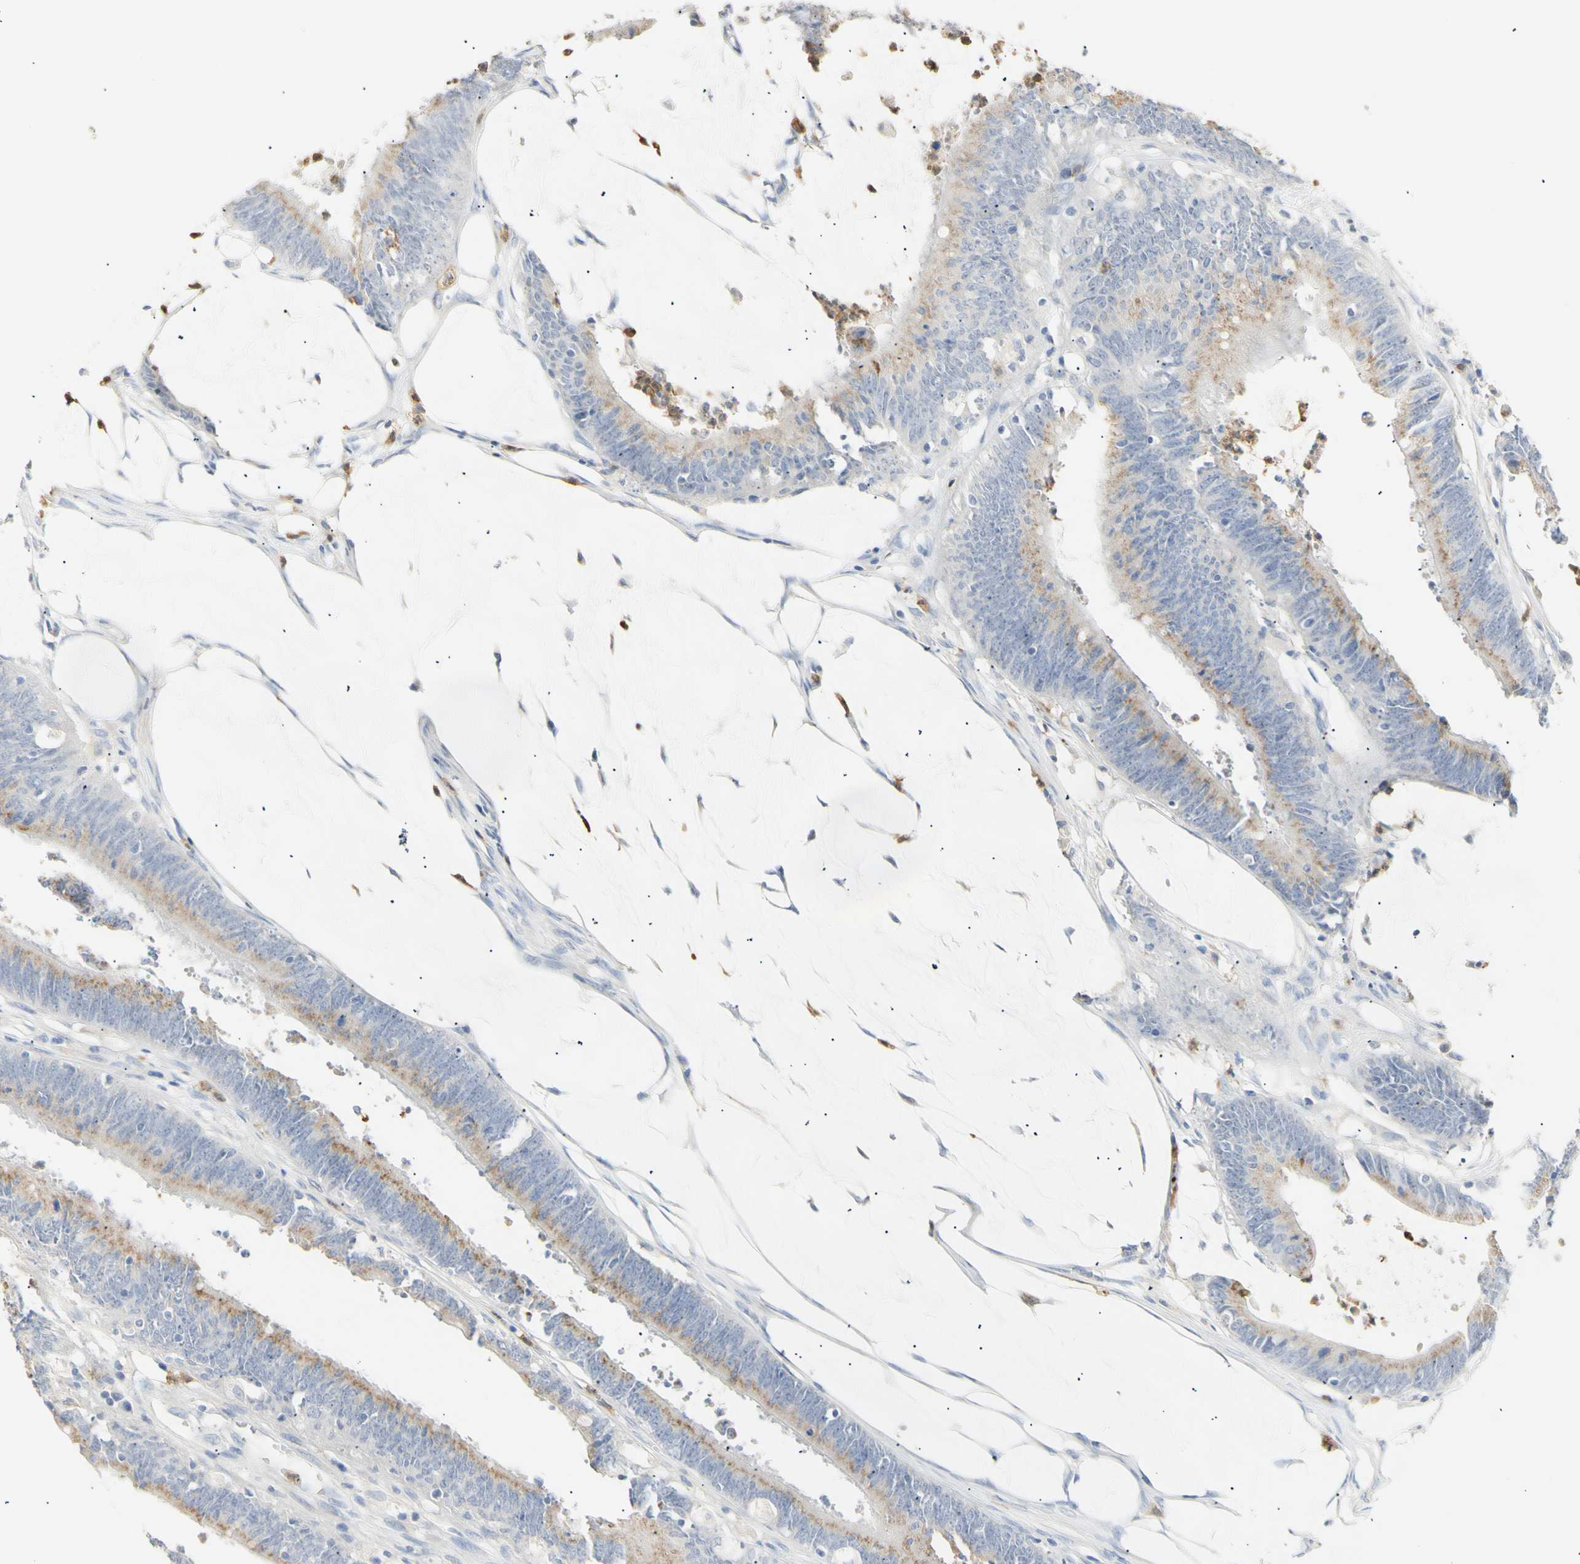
{"staining": {"intensity": "moderate", "quantity": ">75%", "location": "cytoplasmic/membranous"}, "tissue": "colorectal cancer", "cell_type": "Tumor cells", "image_type": "cancer", "snomed": [{"axis": "morphology", "description": "Adenocarcinoma, NOS"}, {"axis": "topography", "description": "Rectum"}], "caption": "An image showing moderate cytoplasmic/membranous expression in about >75% of tumor cells in adenocarcinoma (colorectal), as visualized by brown immunohistochemical staining.", "gene": "B4GALNT3", "patient": {"sex": "female", "age": 66}}